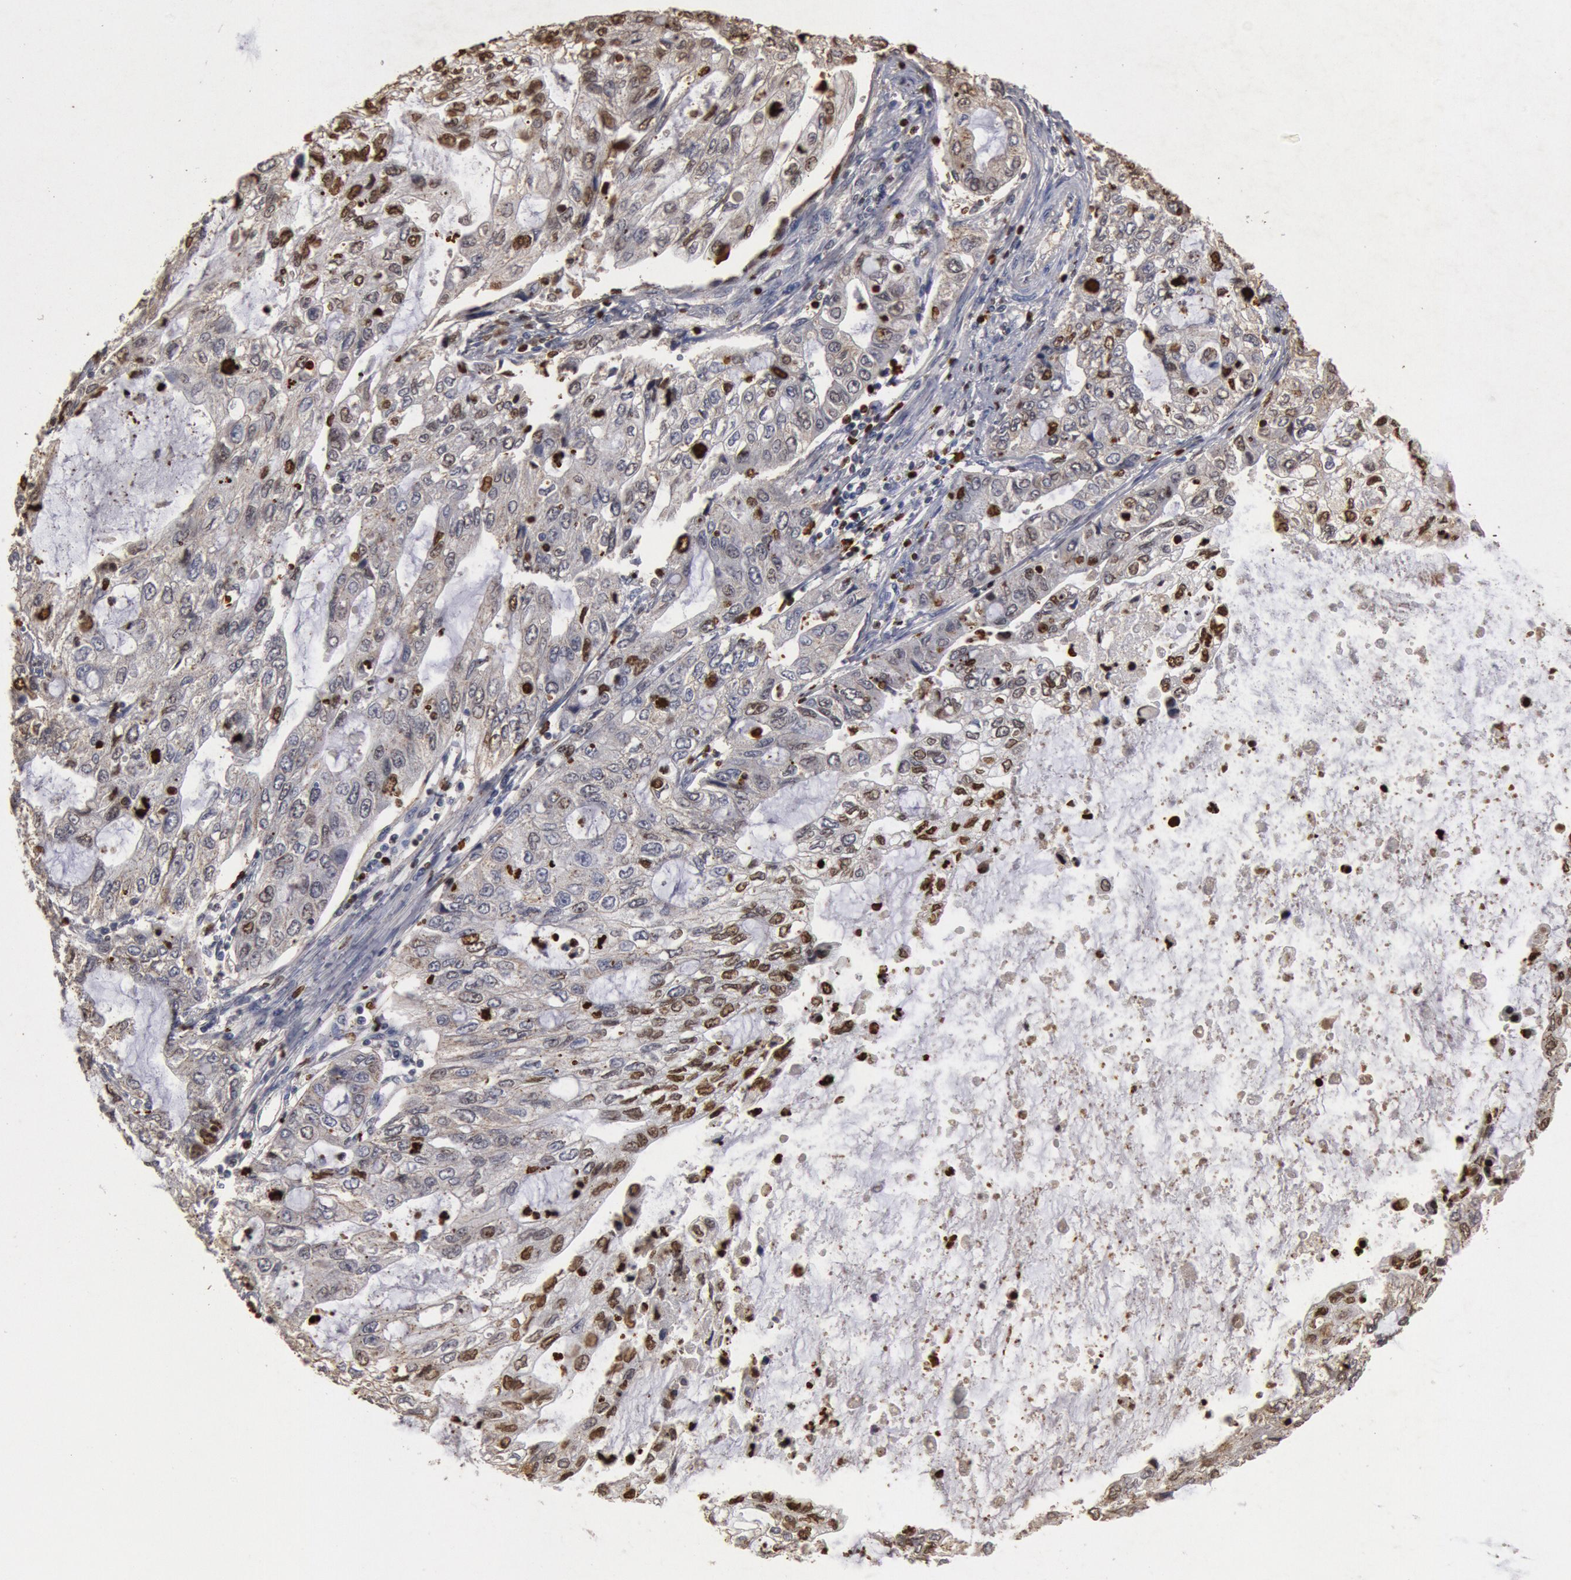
{"staining": {"intensity": "moderate", "quantity": "25%-75%", "location": "cytoplasmic/membranous,nuclear"}, "tissue": "stomach cancer", "cell_type": "Tumor cells", "image_type": "cancer", "snomed": [{"axis": "morphology", "description": "Adenocarcinoma, NOS"}, {"axis": "topography", "description": "Stomach, upper"}], "caption": "High-power microscopy captured an immunohistochemistry micrograph of adenocarcinoma (stomach), revealing moderate cytoplasmic/membranous and nuclear expression in approximately 25%-75% of tumor cells. (Stains: DAB in brown, nuclei in blue, Microscopy: brightfield microscopy at high magnification).", "gene": "FOXA2", "patient": {"sex": "female", "age": 52}}